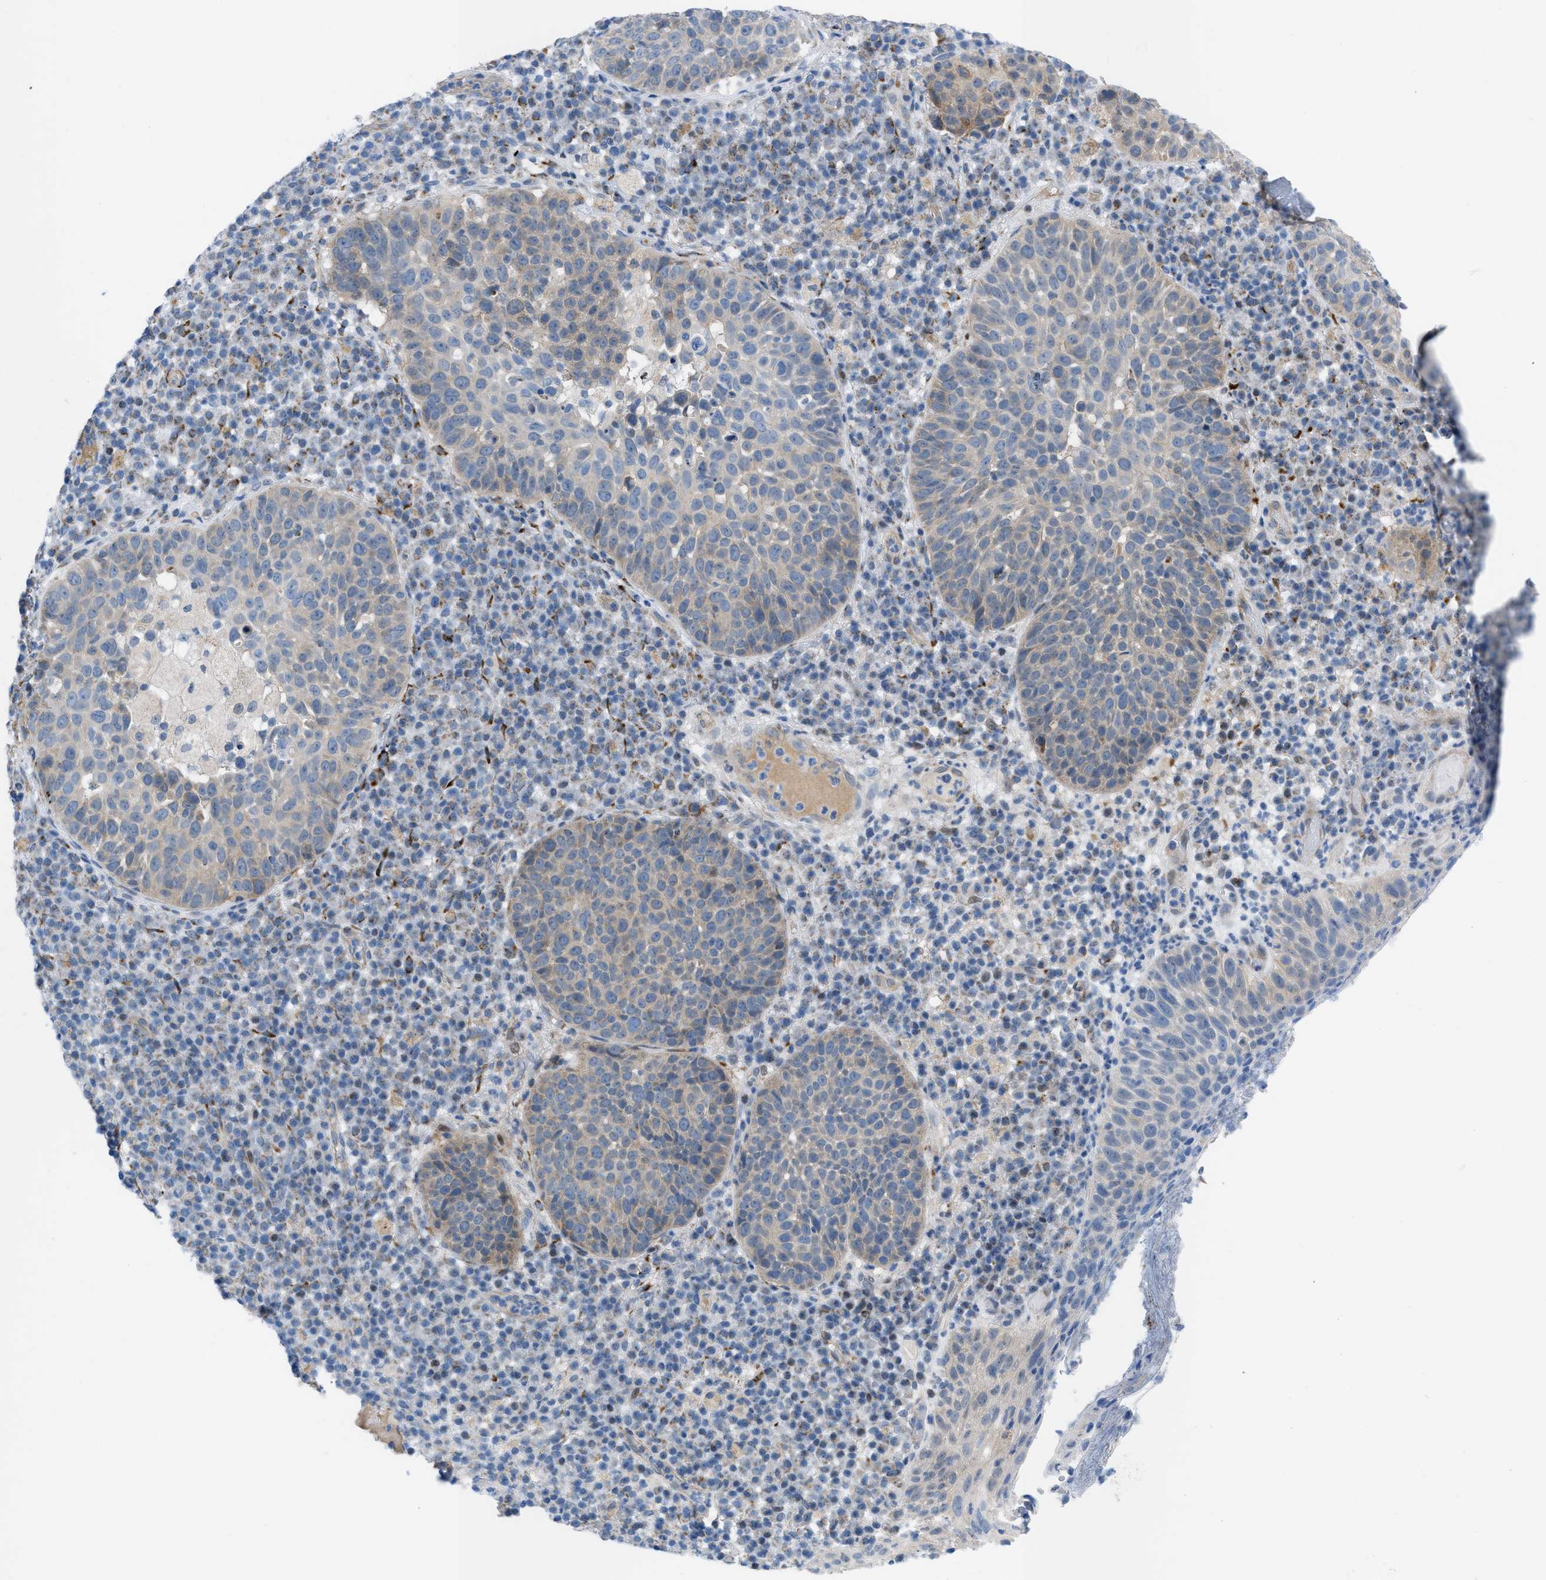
{"staining": {"intensity": "weak", "quantity": "25%-75%", "location": "cytoplasmic/membranous"}, "tissue": "skin cancer", "cell_type": "Tumor cells", "image_type": "cancer", "snomed": [{"axis": "morphology", "description": "Squamous cell carcinoma in situ, NOS"}, {"axis": "morphology", "description": "Squamous cell carcinoma, NOS"}, {"axis": "topography", "description": "Skin"}], "caption": "High-power microscopy captured an immunohistochemistry photomicrograph of skin cancer (squamous cell carcinoma), revealing weak cytoplasmic/membranous positivity in approximately 25%-75% of tumor cells. The staining is performed using DAB brown chromogen to label protein expression. The nuclei are counter-stained blue using hematoxylin.", "gene": "RBBP9", "patient": {"sex": "male", "age": 93}}